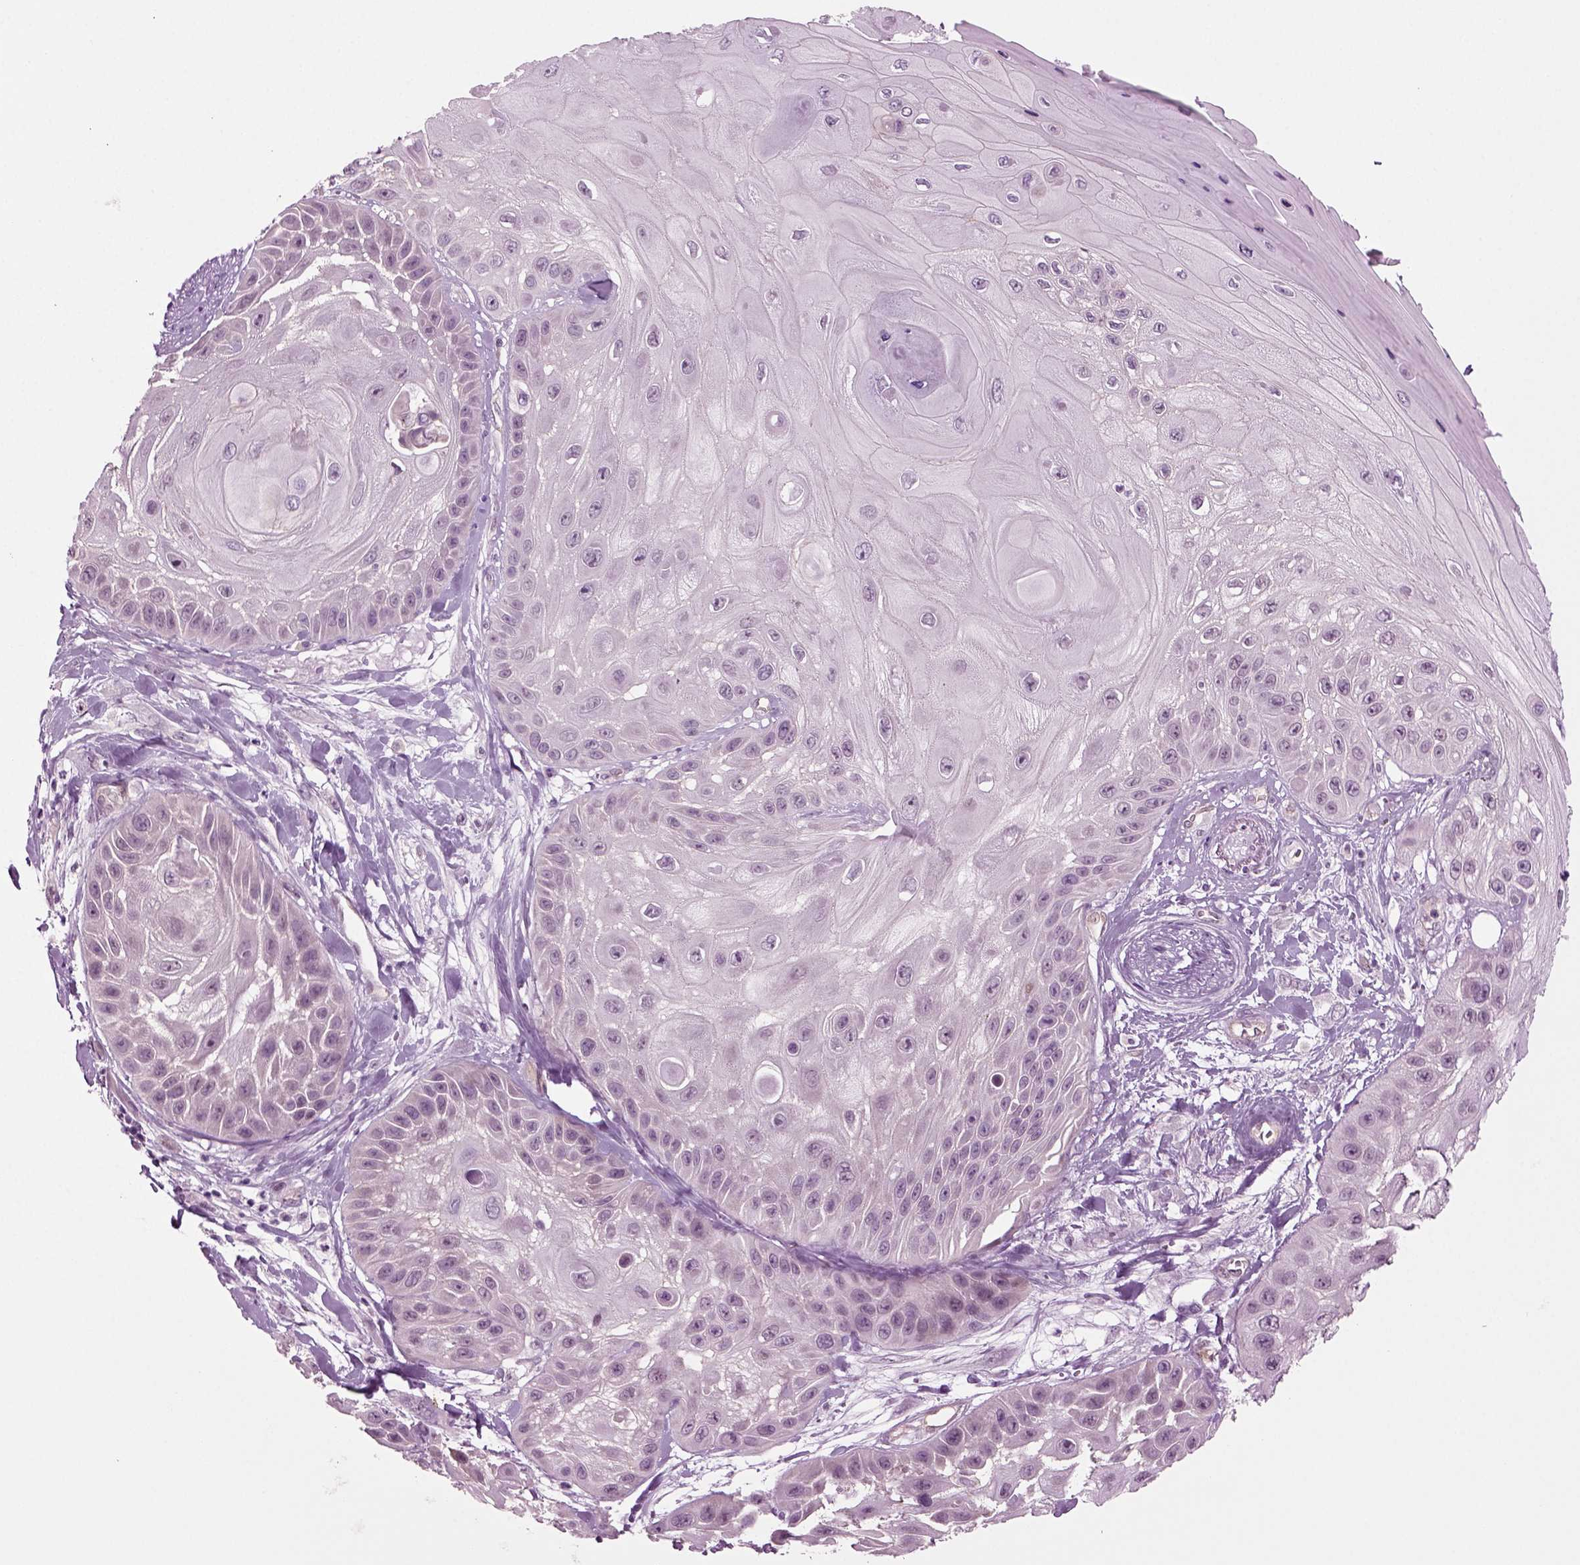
{"staining": {"intensity": "negative", "quantity": "none", "location": "none"}, "tissue": "skin cancer", "cell_type": "Tumor cells", "image_type": "cancer", "snomed": [{"axis": "morphology", "description": "Normal tissue, NOS"}, {"axis": "morphology", "description": "Squamous cell carcinoma, NOS"}, {"axis": "topography", "description": "Skin"}], "caption": "Squamous cell carcinoma (skin) was stained to show a protein in brown. There is no significant positivity in tumor cells. (Stains: DAB IHC with hematoxylin counter stain, Microscopy: brightfield microscopy at high magnification).", "gene": "COL9A2", "patient": {"sex": "male", "age": 79}}